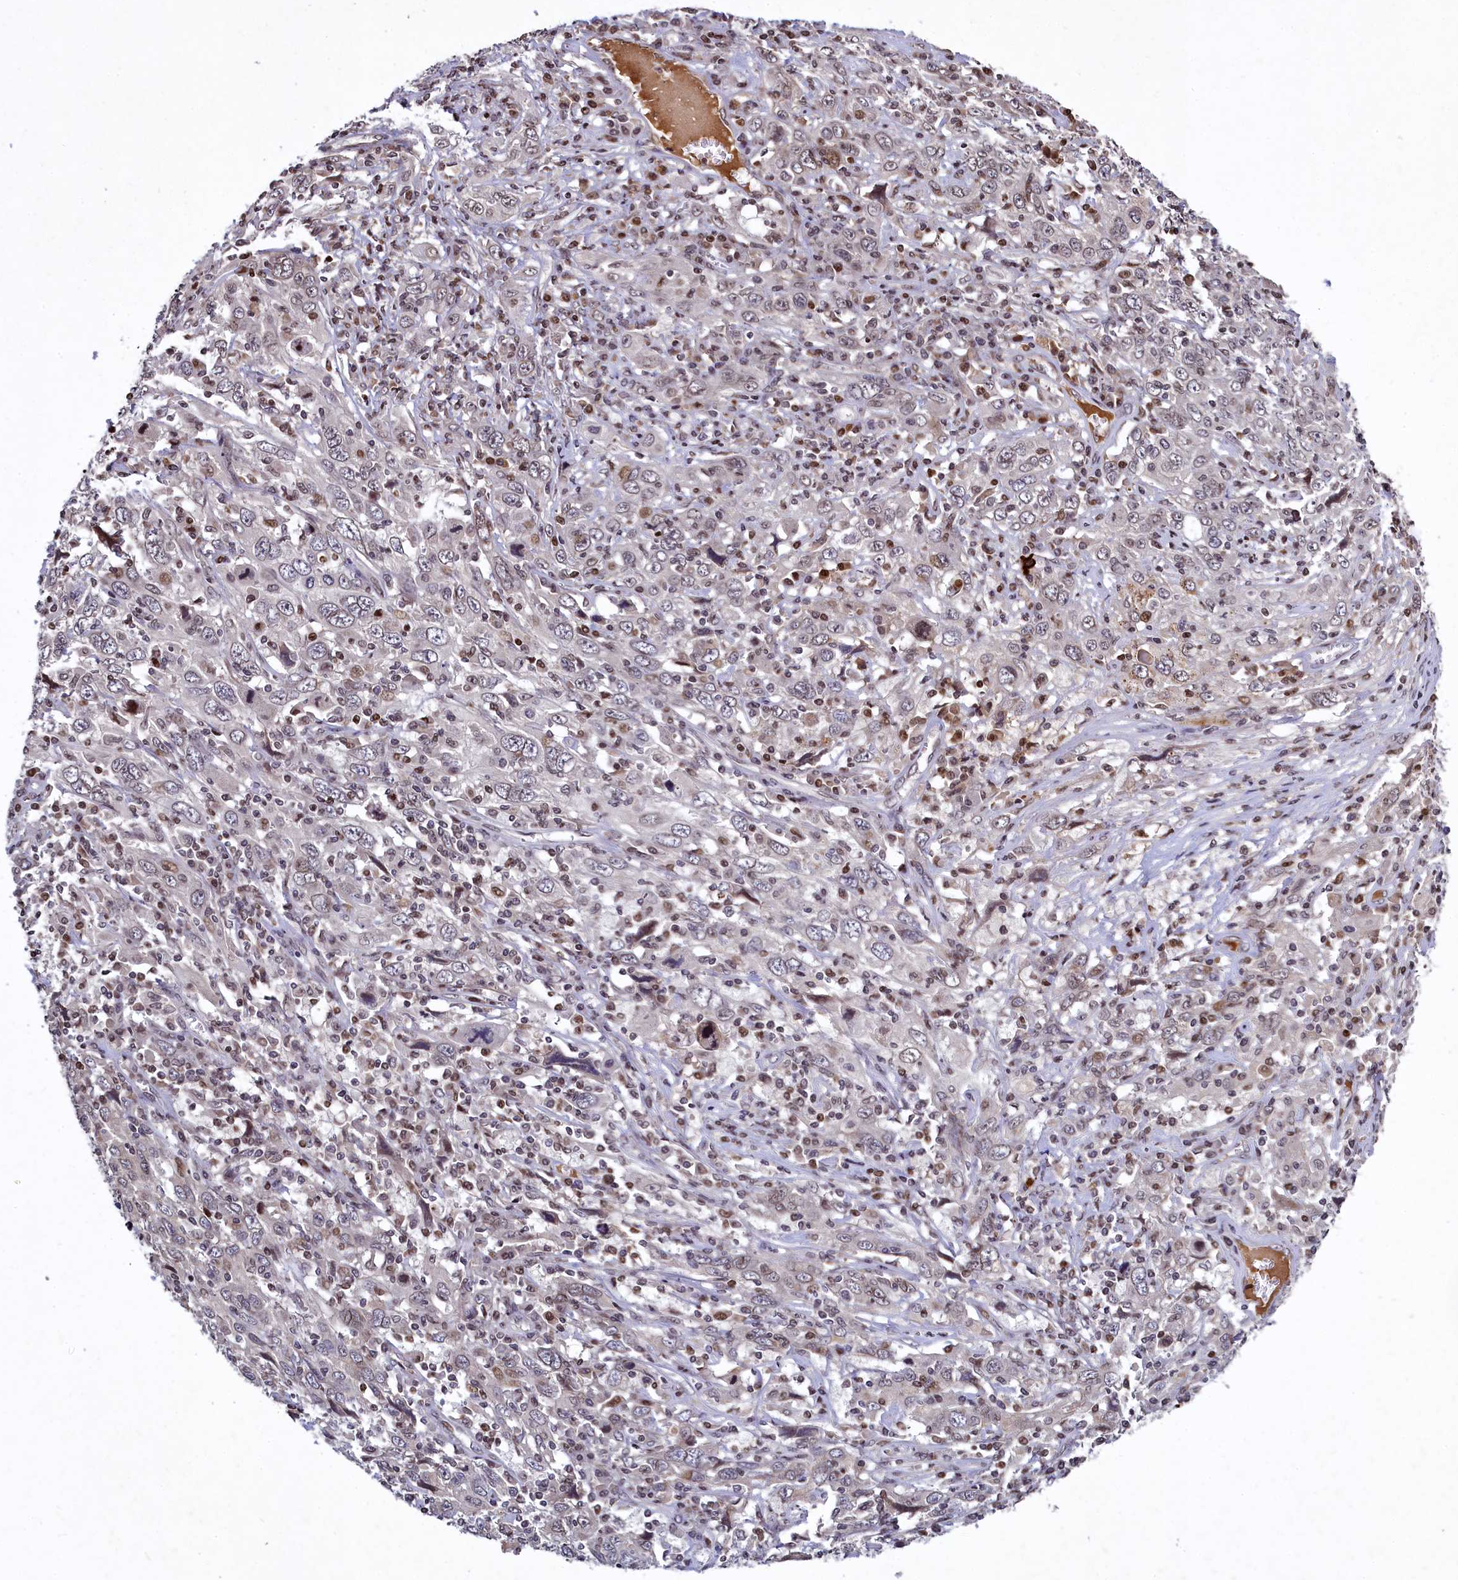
{"staining": {"intensity": "negative", "quantity": "none", "location": "none"}, "tissue": "cervical cancer", "cell_type": "Tumor cells", "image_type": "cancer", "snomed": [{"axis": "morphology", "description": "Squamous cell carcinoma, NOS"}, {"axis": "topography", "description": "Cervix"}], "caption": "Squamous cell carcinoma (cervical) was stained to show a protein in brown. There is no significant staining in tumor cells. (DAB immunohistochemistry (IHC) visualized using brightfield microscopy, high magnification).", "gene": "FAM217B", "patient": {"sex": "female", "age": 46}}